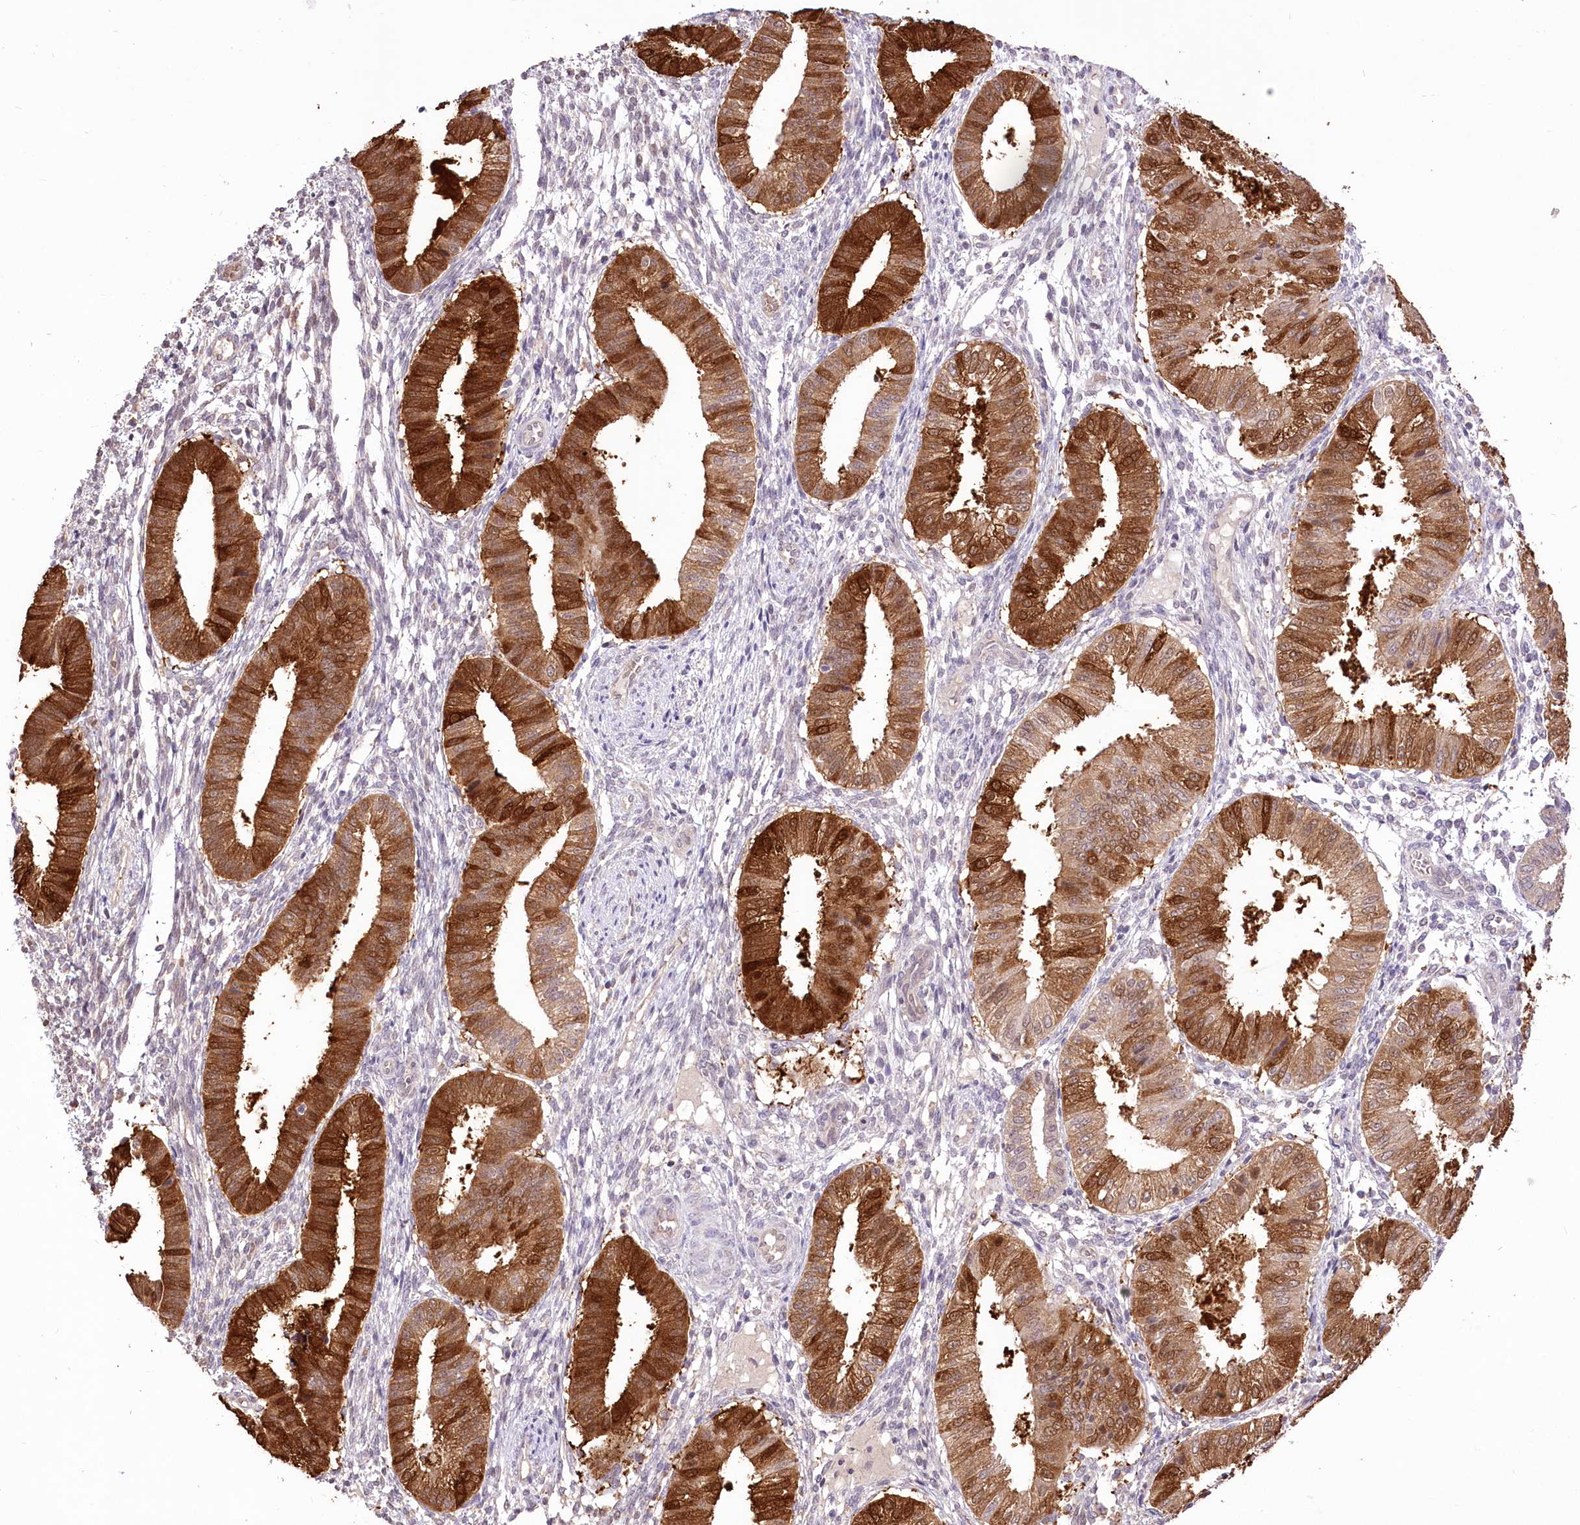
{"staining": {"intensity": "negative", "quantity": "none", "location": "none"}, "tissue": "endometrium", "cell_type": "Cells in endometrial stroma", "image_type": "normal", "snomed": [{"axis": "morphology", "description": "Normal tissue, NOS"}, {"axis": "topography", "description": "Endometrium"}], "caption": "DAB (3,3'-diaminobenzidine) immunohistochemical staining of benign human endometrium demonstrates no significant expression in cells in endometrial stroma.", "gene": "R3HDM2", "patient": {"sex": "female", "age": 39}}